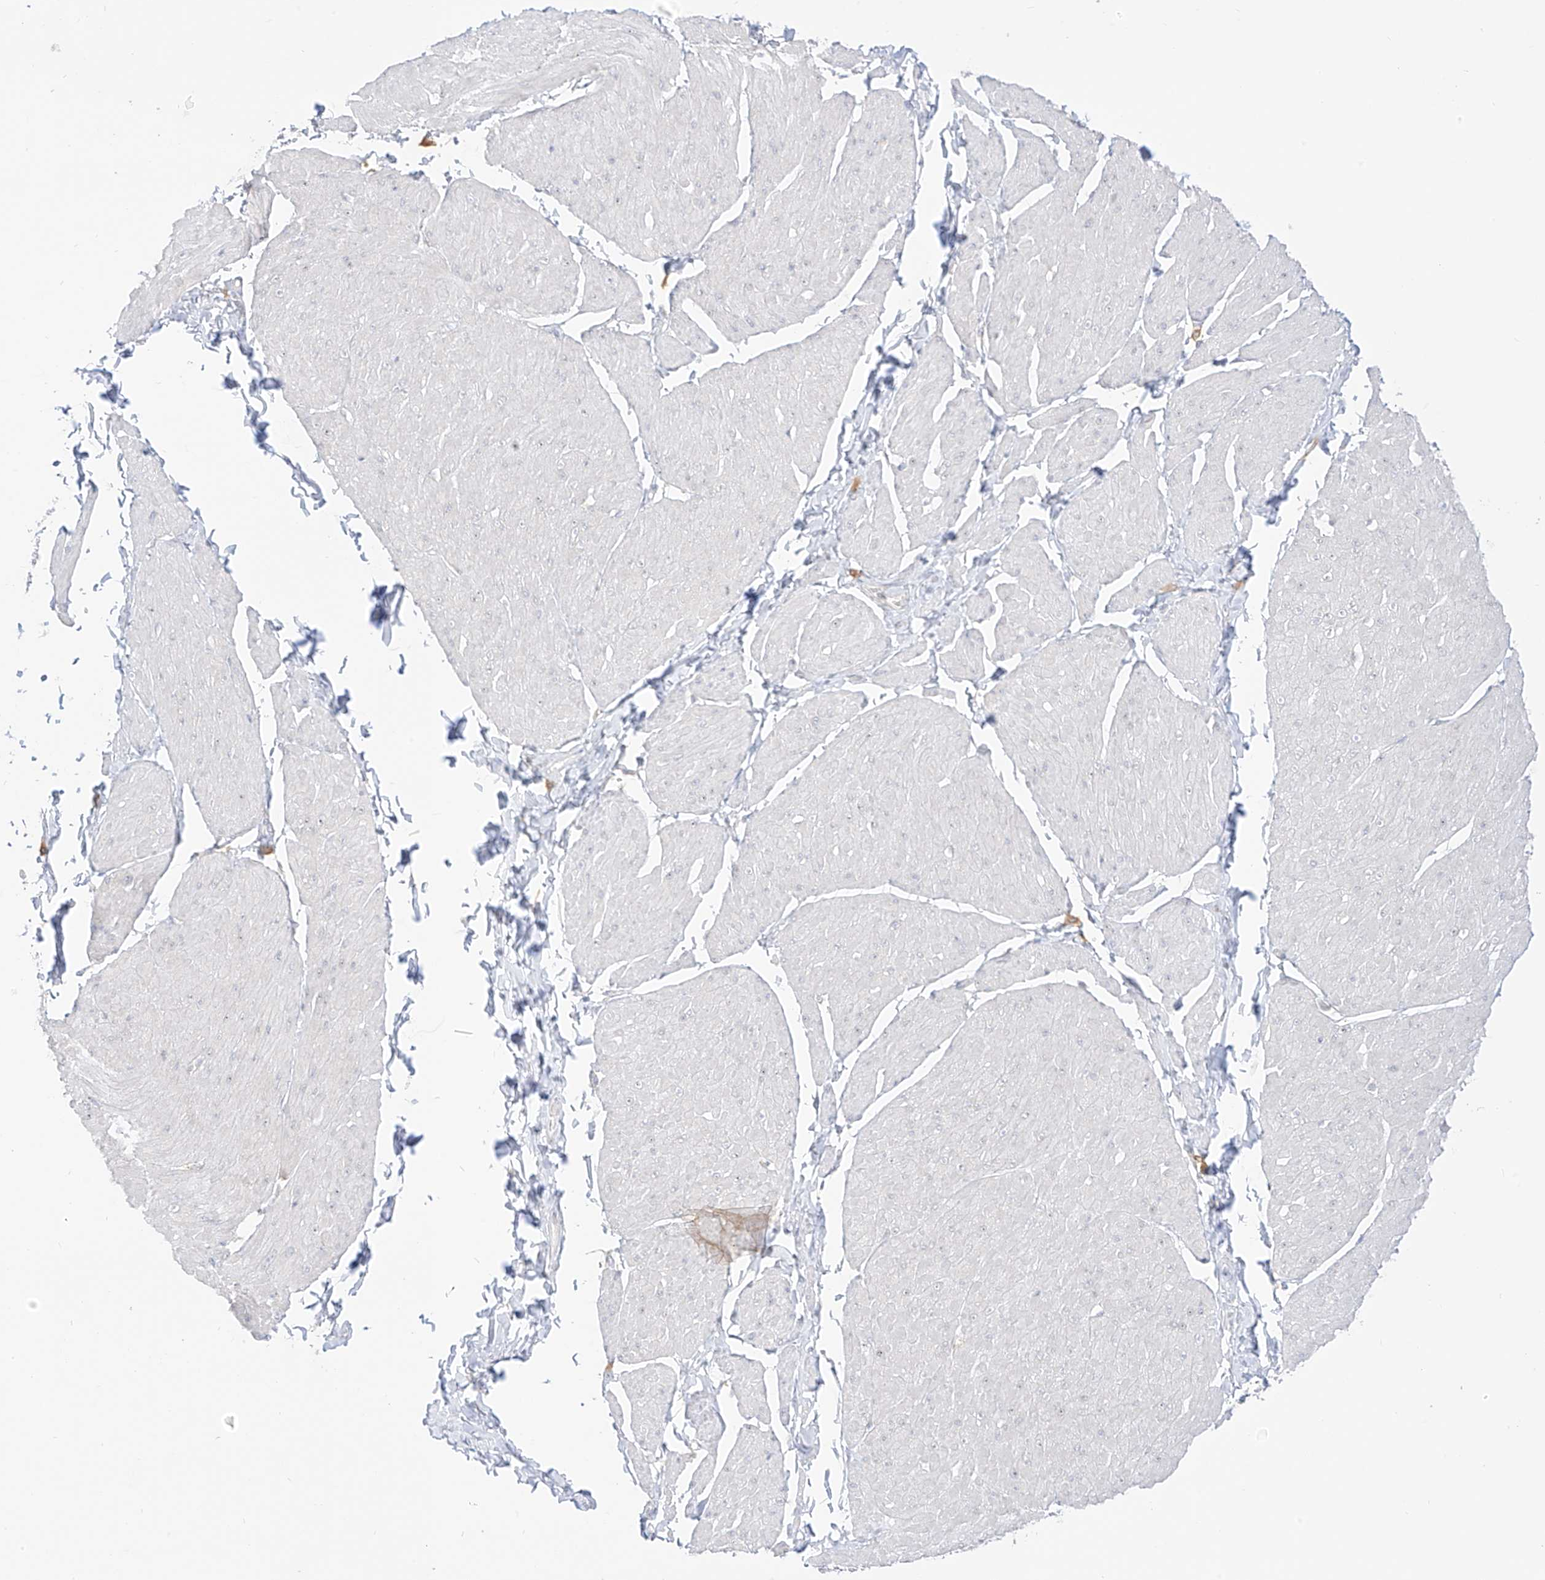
{"staining": {"intensity": "negative", "quantity": "none", "location": "none"}, "tissue": "smooth muscle", "cell_type": "Smooth muscle cells", "image_type": "normal", "snomed": [{"axis": "morphology", "description": "Urothelial carcinoma, High grade"}, {"axis": "topography", "description": "Urinary bladder"}], "caption": "The micrograph reveals no significant expression in smooth muscle cells of smooth muscle.", "gene": "SYTL3", "patient": {"sex": "male", "age": 46}}